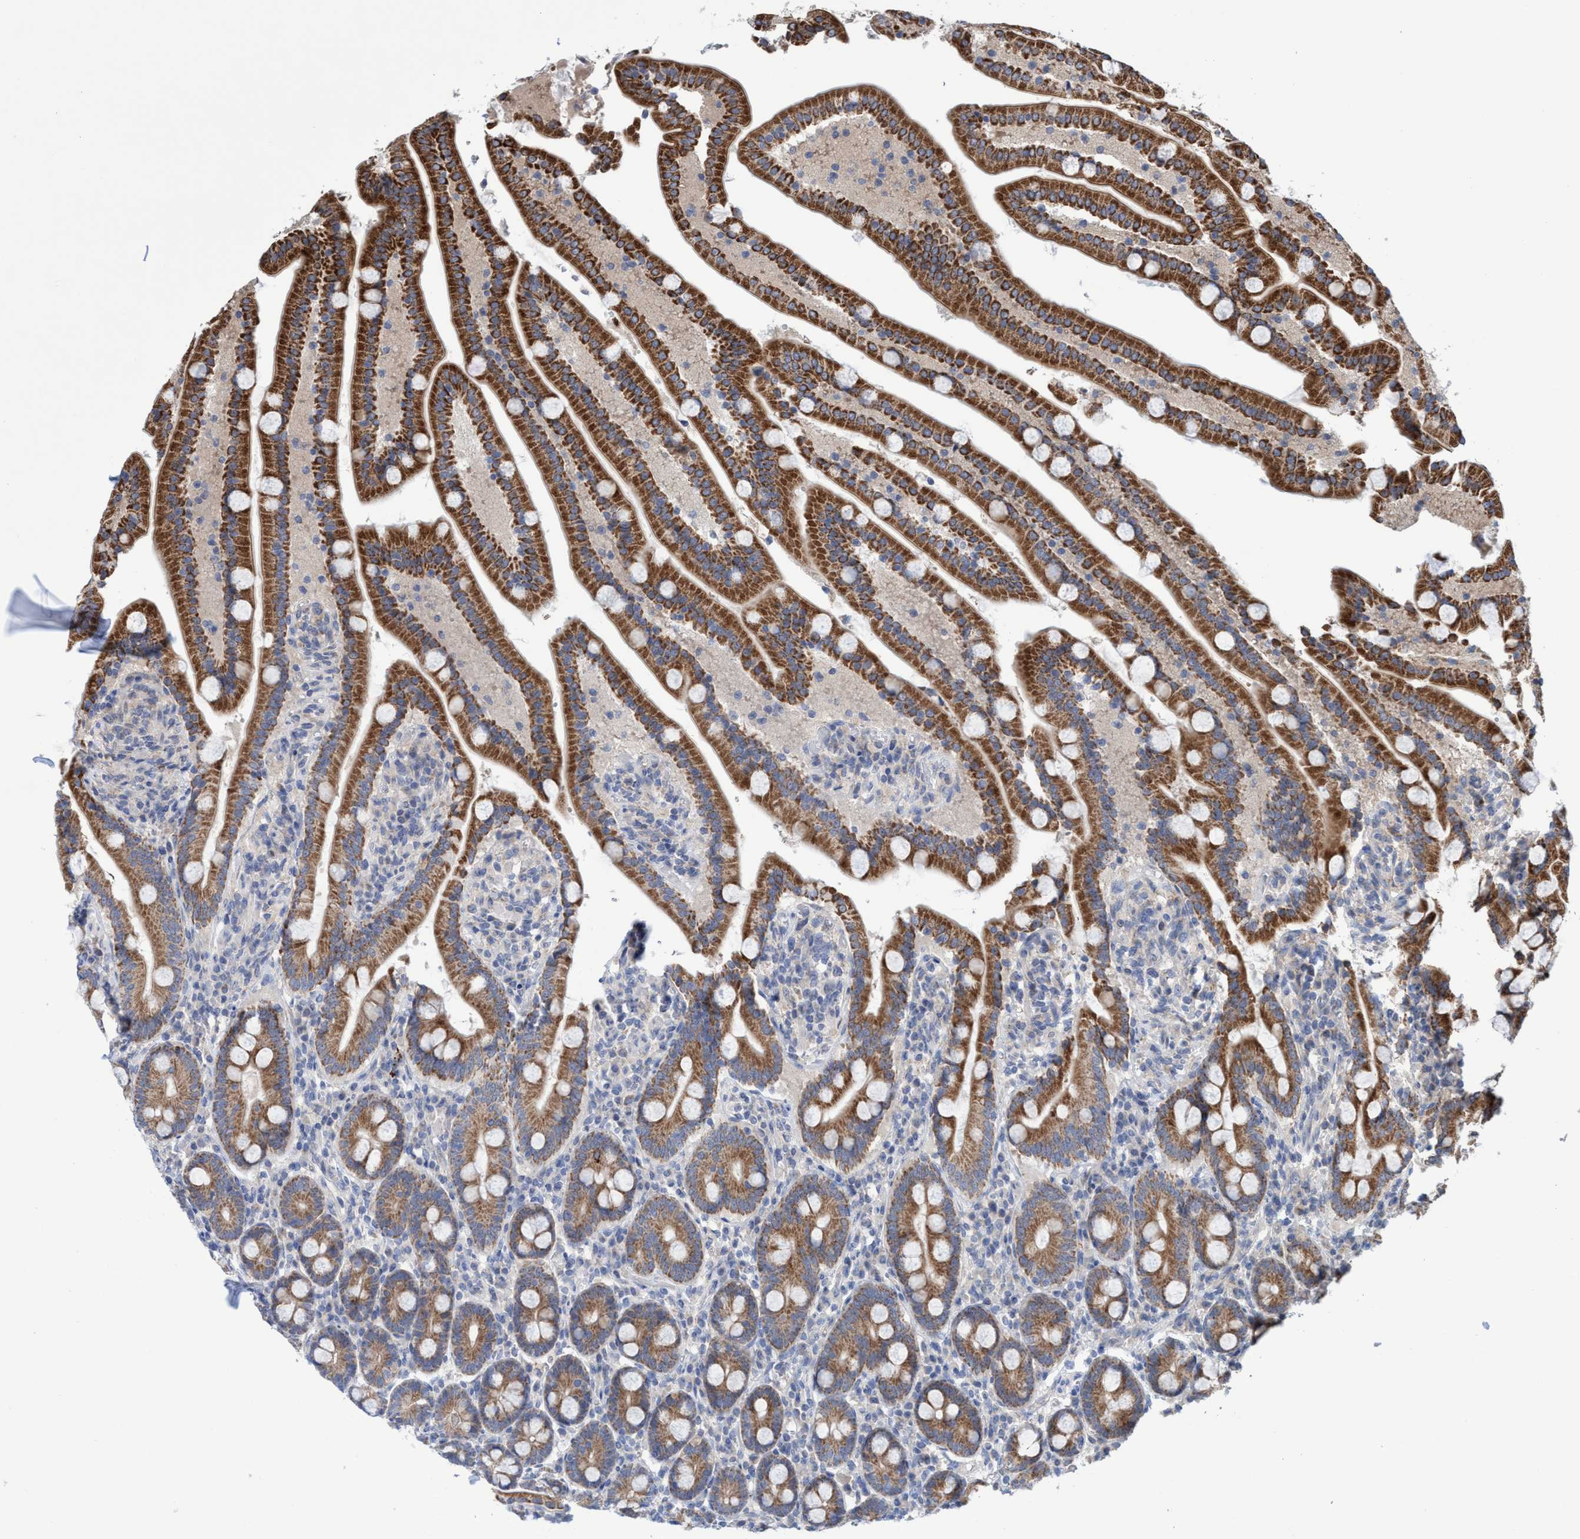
{"staining": {"intensity": "strong", "quantity": ">75%", "location": "cytoplasmic/membranous"}, "tissue": "duodenum", "cell_type": "Glandular cells", "image_type": "normal", "snomed": [{"axis": "morphology", "description": "Normal tissue, NOS"}, {"axis": "topography", "description": "Duodenum"}], "caption": "Protein expression by IHC reveals strong cytoplasmic/membranous staining in approximately >75% of glandular cells in normal duodenum.", "gene": "P2RY14", "patient": {"sex": "male", "age": 54}}